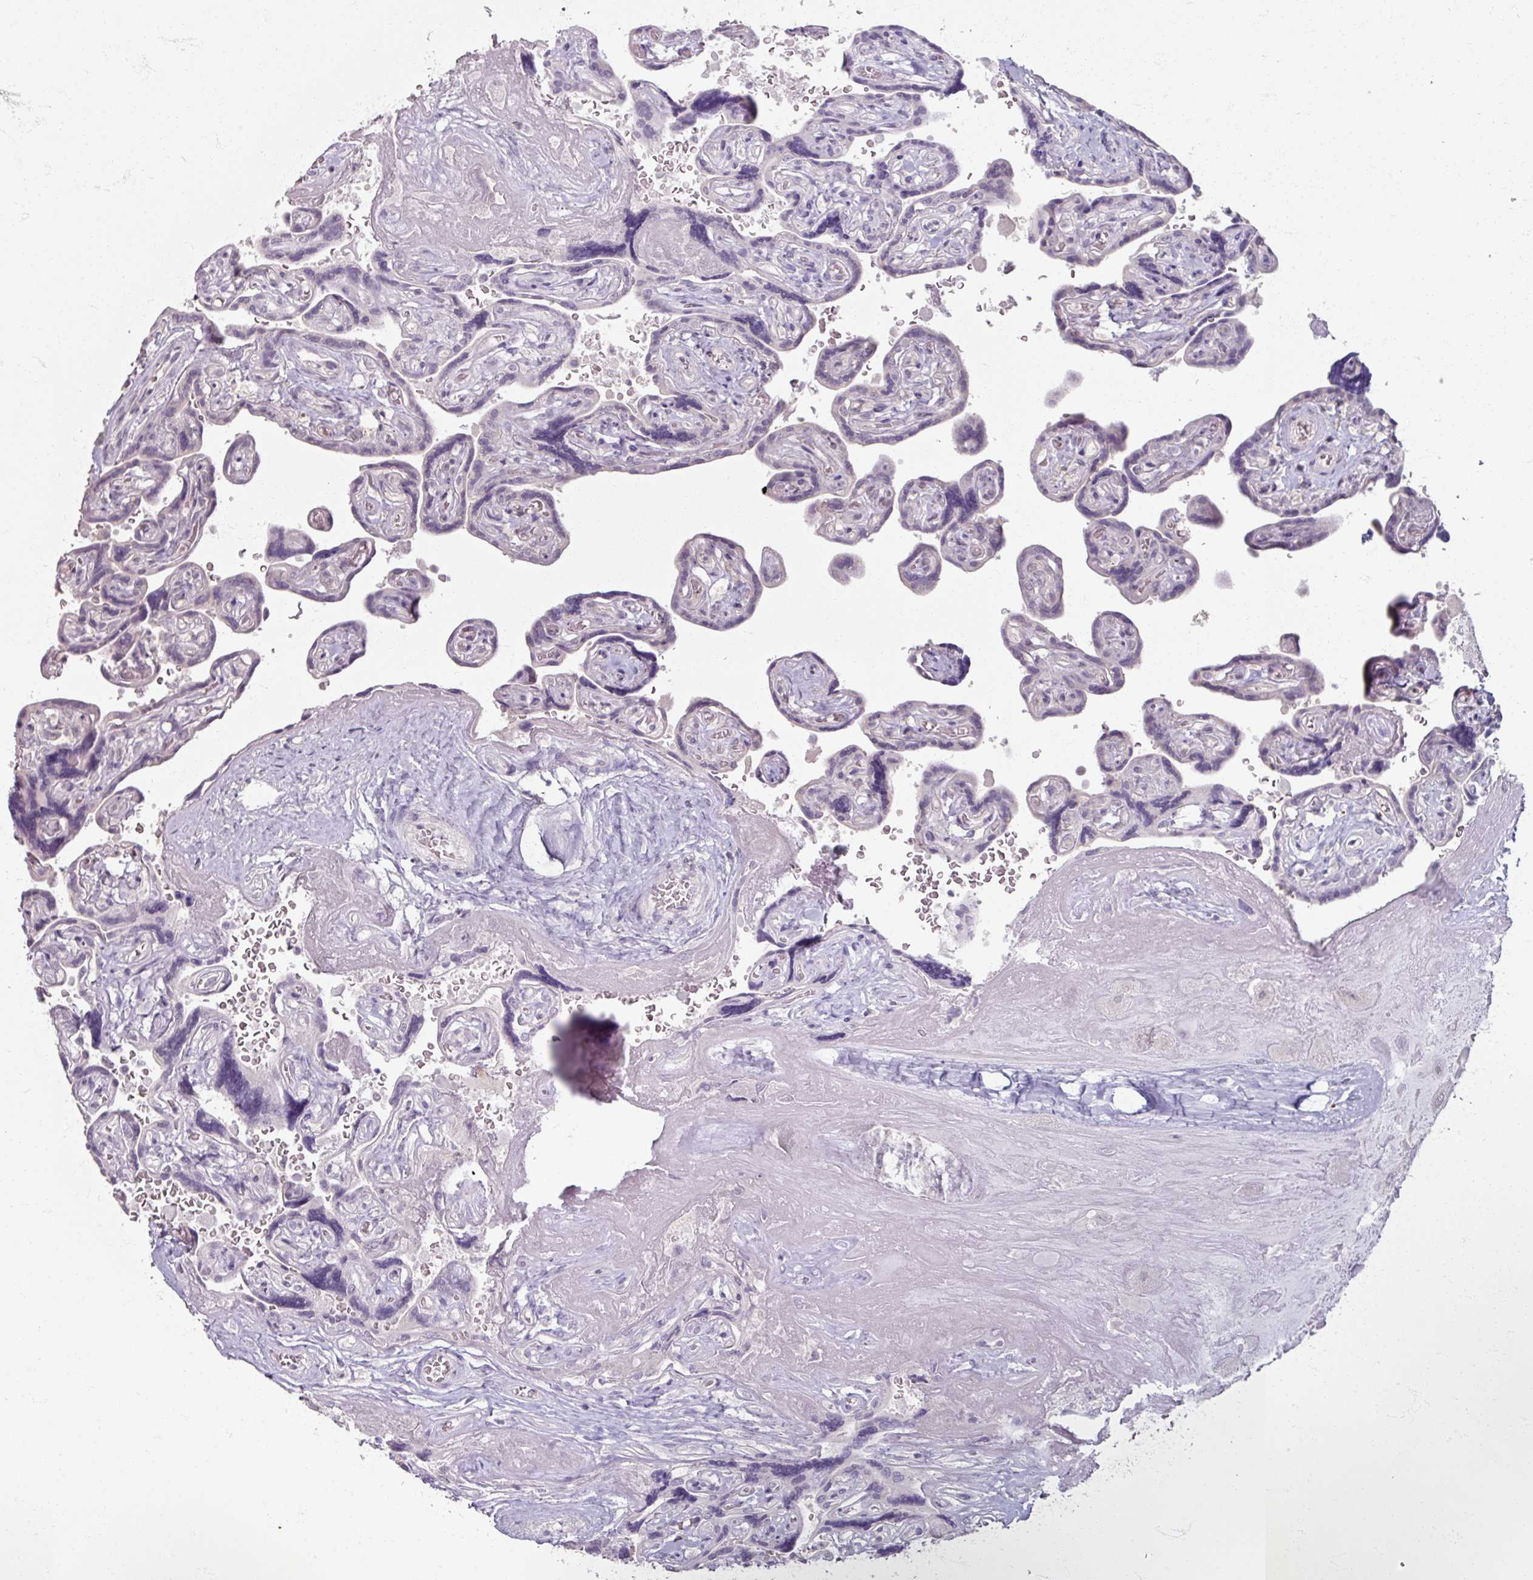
{"staining": {"intensity": "negative", "quantity": "none", "location": "none"}, "tissue": "placenta", "cell_type": "Decidual cells", "image_type": "normal", "snomed": [{"axis": "morphology", "description": "Normal tissue, NOS"}, {"axis": "topography", "description": "Placenta"}], "caption": "Decidual cells are negative for protein expression in unremarkable human placenta. (Brightfield microscopy of DAB (3,3'-diaminobenzidine) immunohistochemistry (IHC) at high magnification).", "gene": "SOX11", "patient": {"sex": "female", "age": 32}}